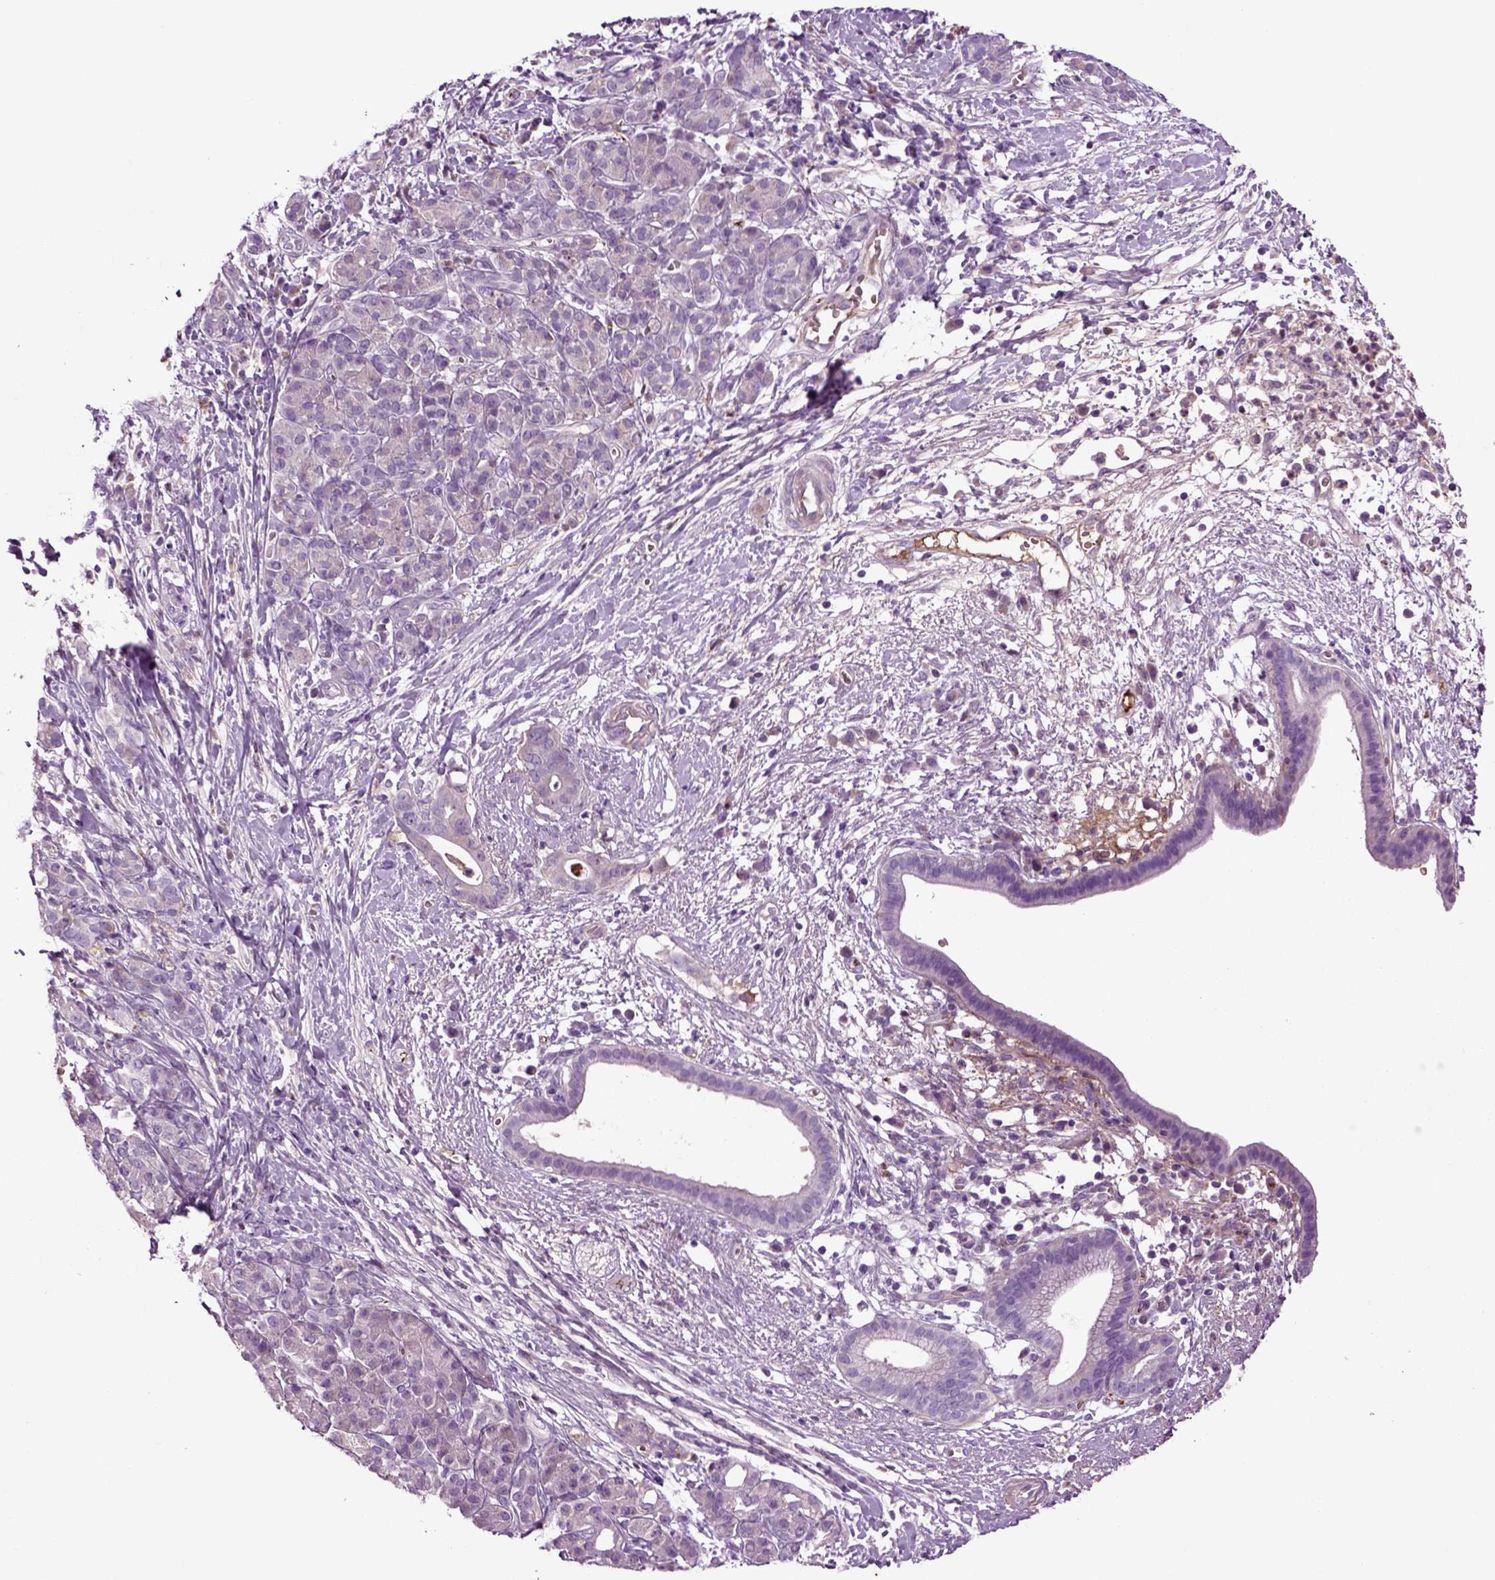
{"staining": {"intensity": "negative", "quantity": "none", "location": "none"}, "tissue": "pancreatic cancer", "cell_type": "Tumor cells", "image_type": "cancer", "snomed": [{"axis": "morphology", "description": "Adenocarcinoma, NOS"}, {"axis": "topography", "description": "Pancreas"}], "caption": "Immunohistochemical staining of pancreatic cancer (adenocarcinoma) exhibits no significant staining in tumor cells. The staining is performed using DAB (3,3'-diaminobenzidine) brown chromogen with nuclei counter-stained in using hematoxylin.", "gene": "SPON1", "patient": {"sex": "male", "age": 61}}